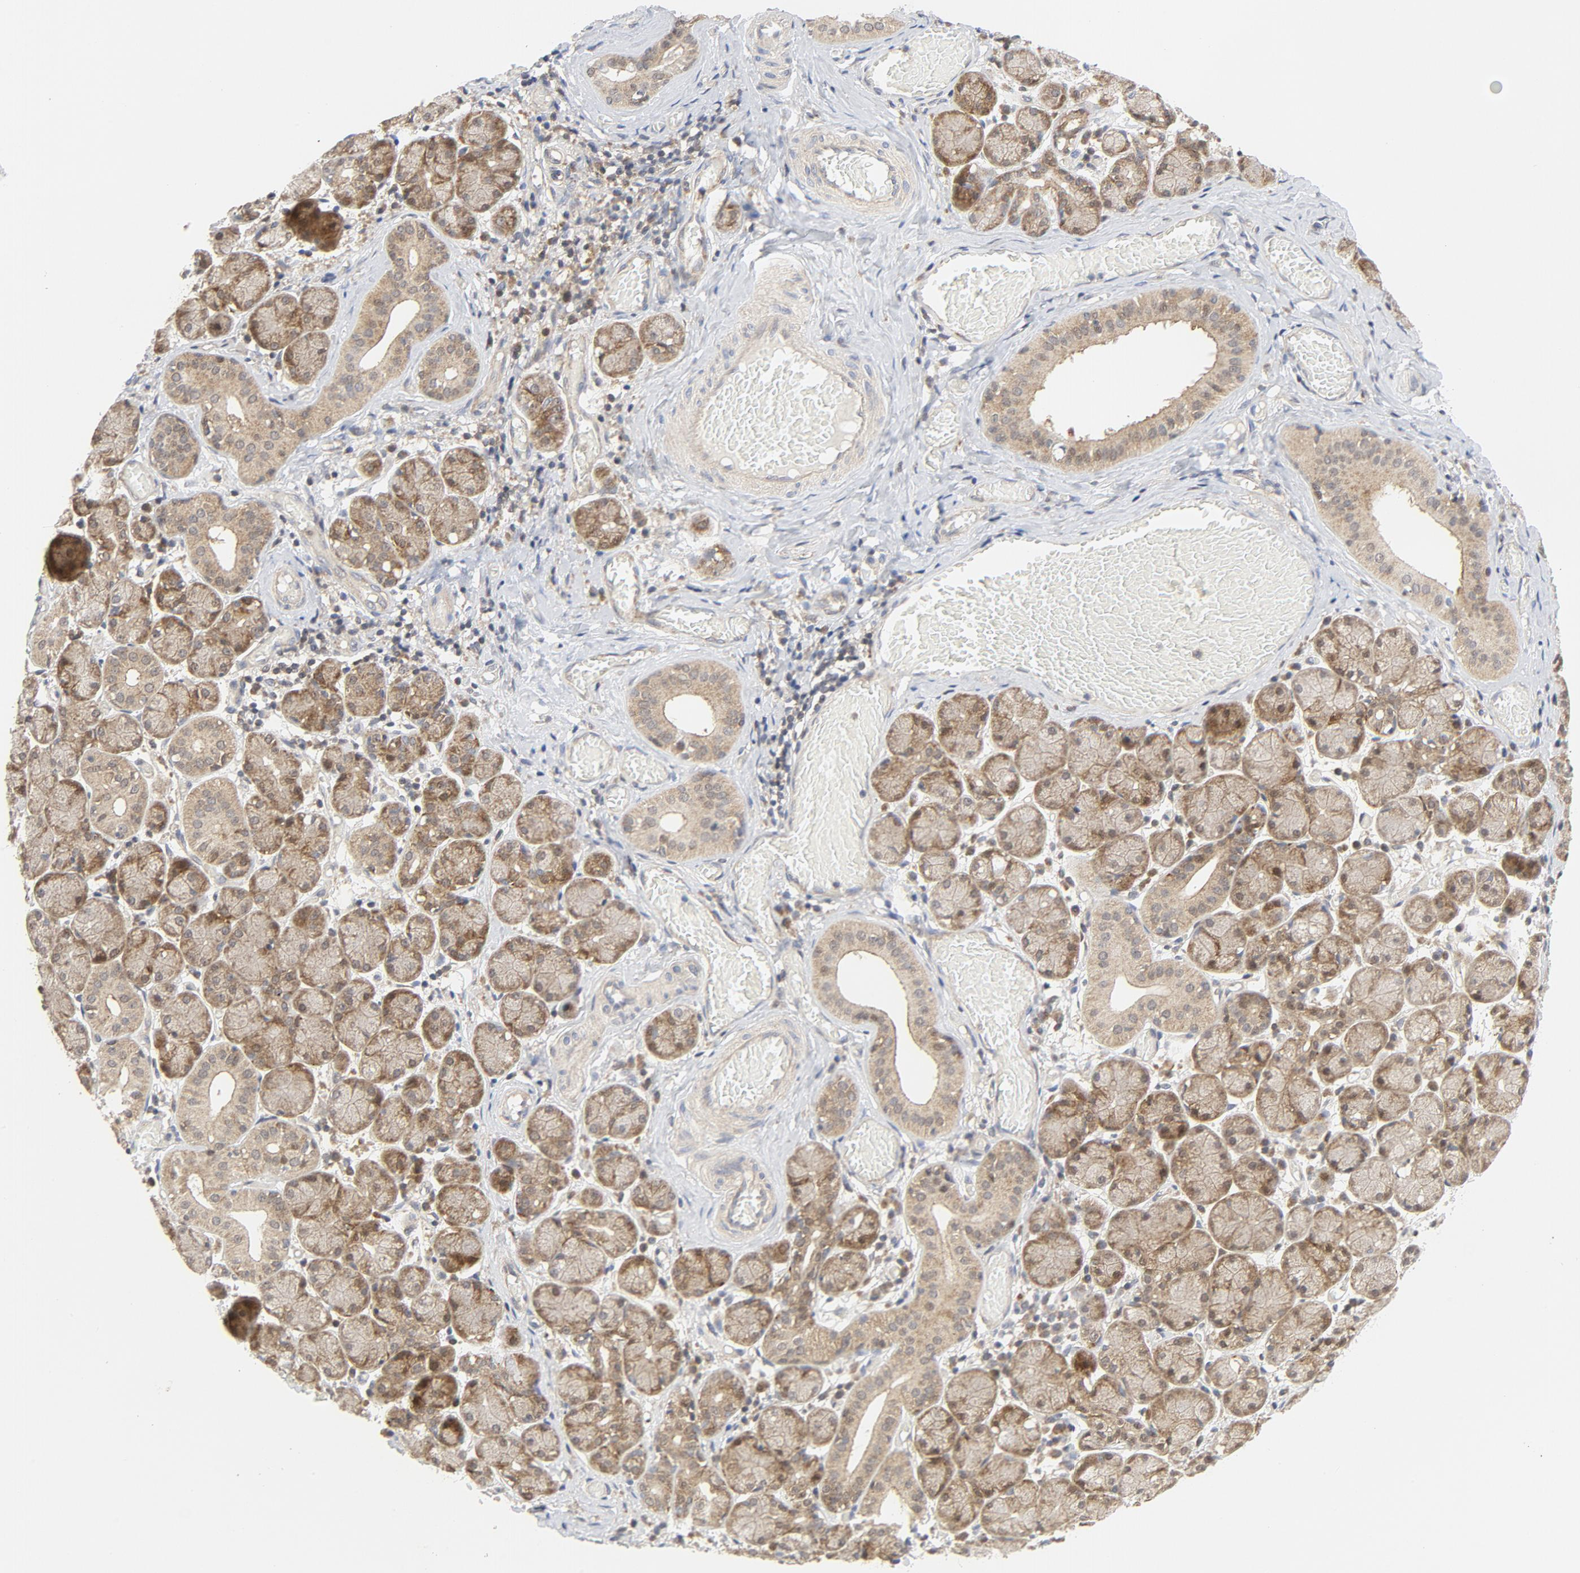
{"staining": {"intensity": "weak", "quantity": ">75%", "location": "cytoplasmic/membranous,nuclear"}, "tissue": "salivary gland", "cell_type": "Glandular cells", "image_type": "normal", "snomed": [{"axis": "morphology", "description": "Normal tissue, NOS"}, {"axis": "topography", "description": "Salivary gland"}], "caption": "An immunohistochemistry (IHC) micrograph of normal tissue is shown. Protein staining in brown labels weak cytoplasmic/membranous,nuclear positivity in salivary gland within glandular cells.", "gene": "MAP2K7", "patient": {"sex": "female", "age": 24}}